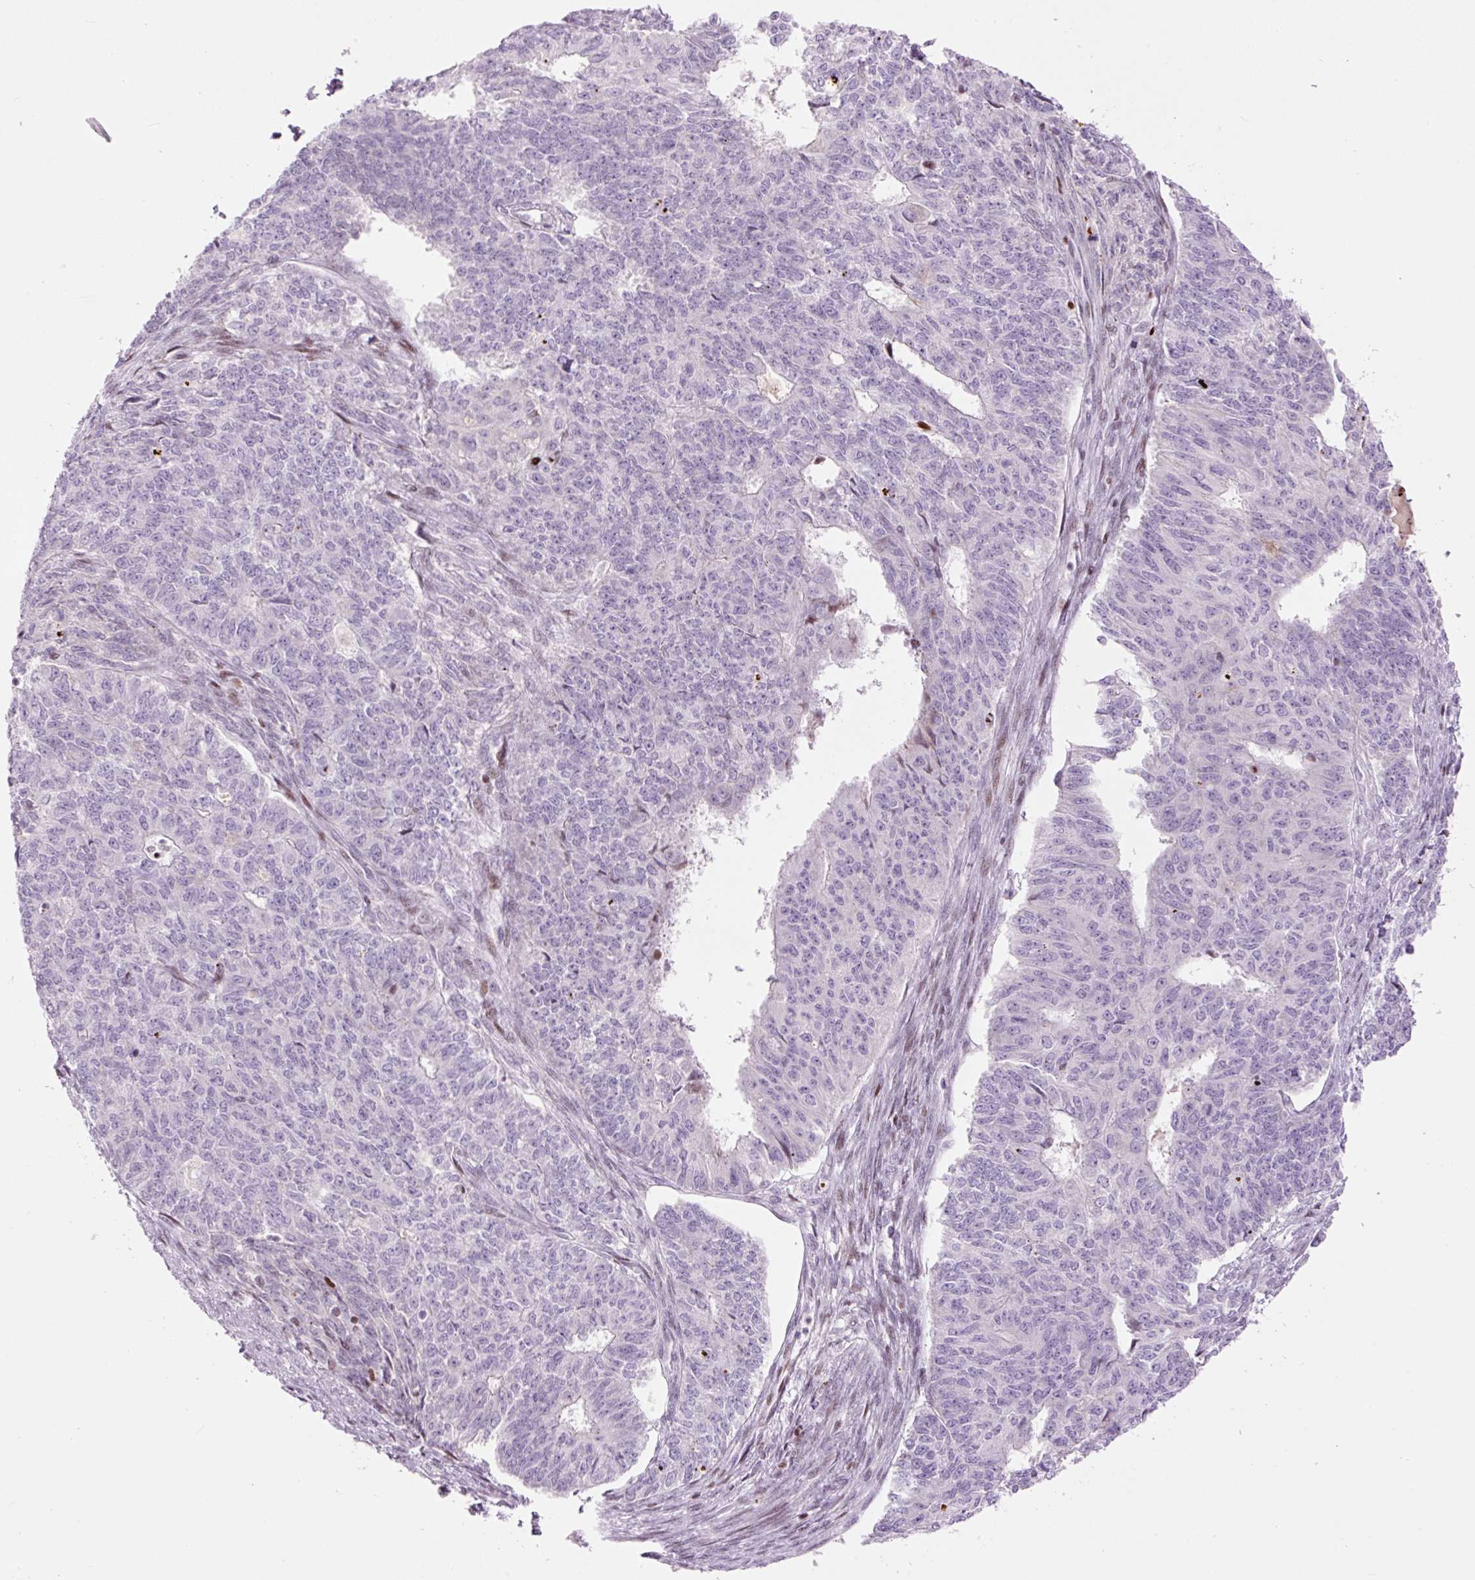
{"staining": {"intensity": "negative", "quantity": "none", "location": "none"}, "tissue": "endometrial cancer", "cell_type": "Tumor cells", "image_type": "cancer", "snomed": [{"axis": "morphology", "description": "Adenocarcinoma, NOS"}, {"axis": "topography", "description": "Endometrium"}], "caption": "Tumor cells are negative for brown protein staining in endometrial cancer (adenocarcinoma).", "gene": "TMEM177", "patient": {"sex": "female", "age": 32}}